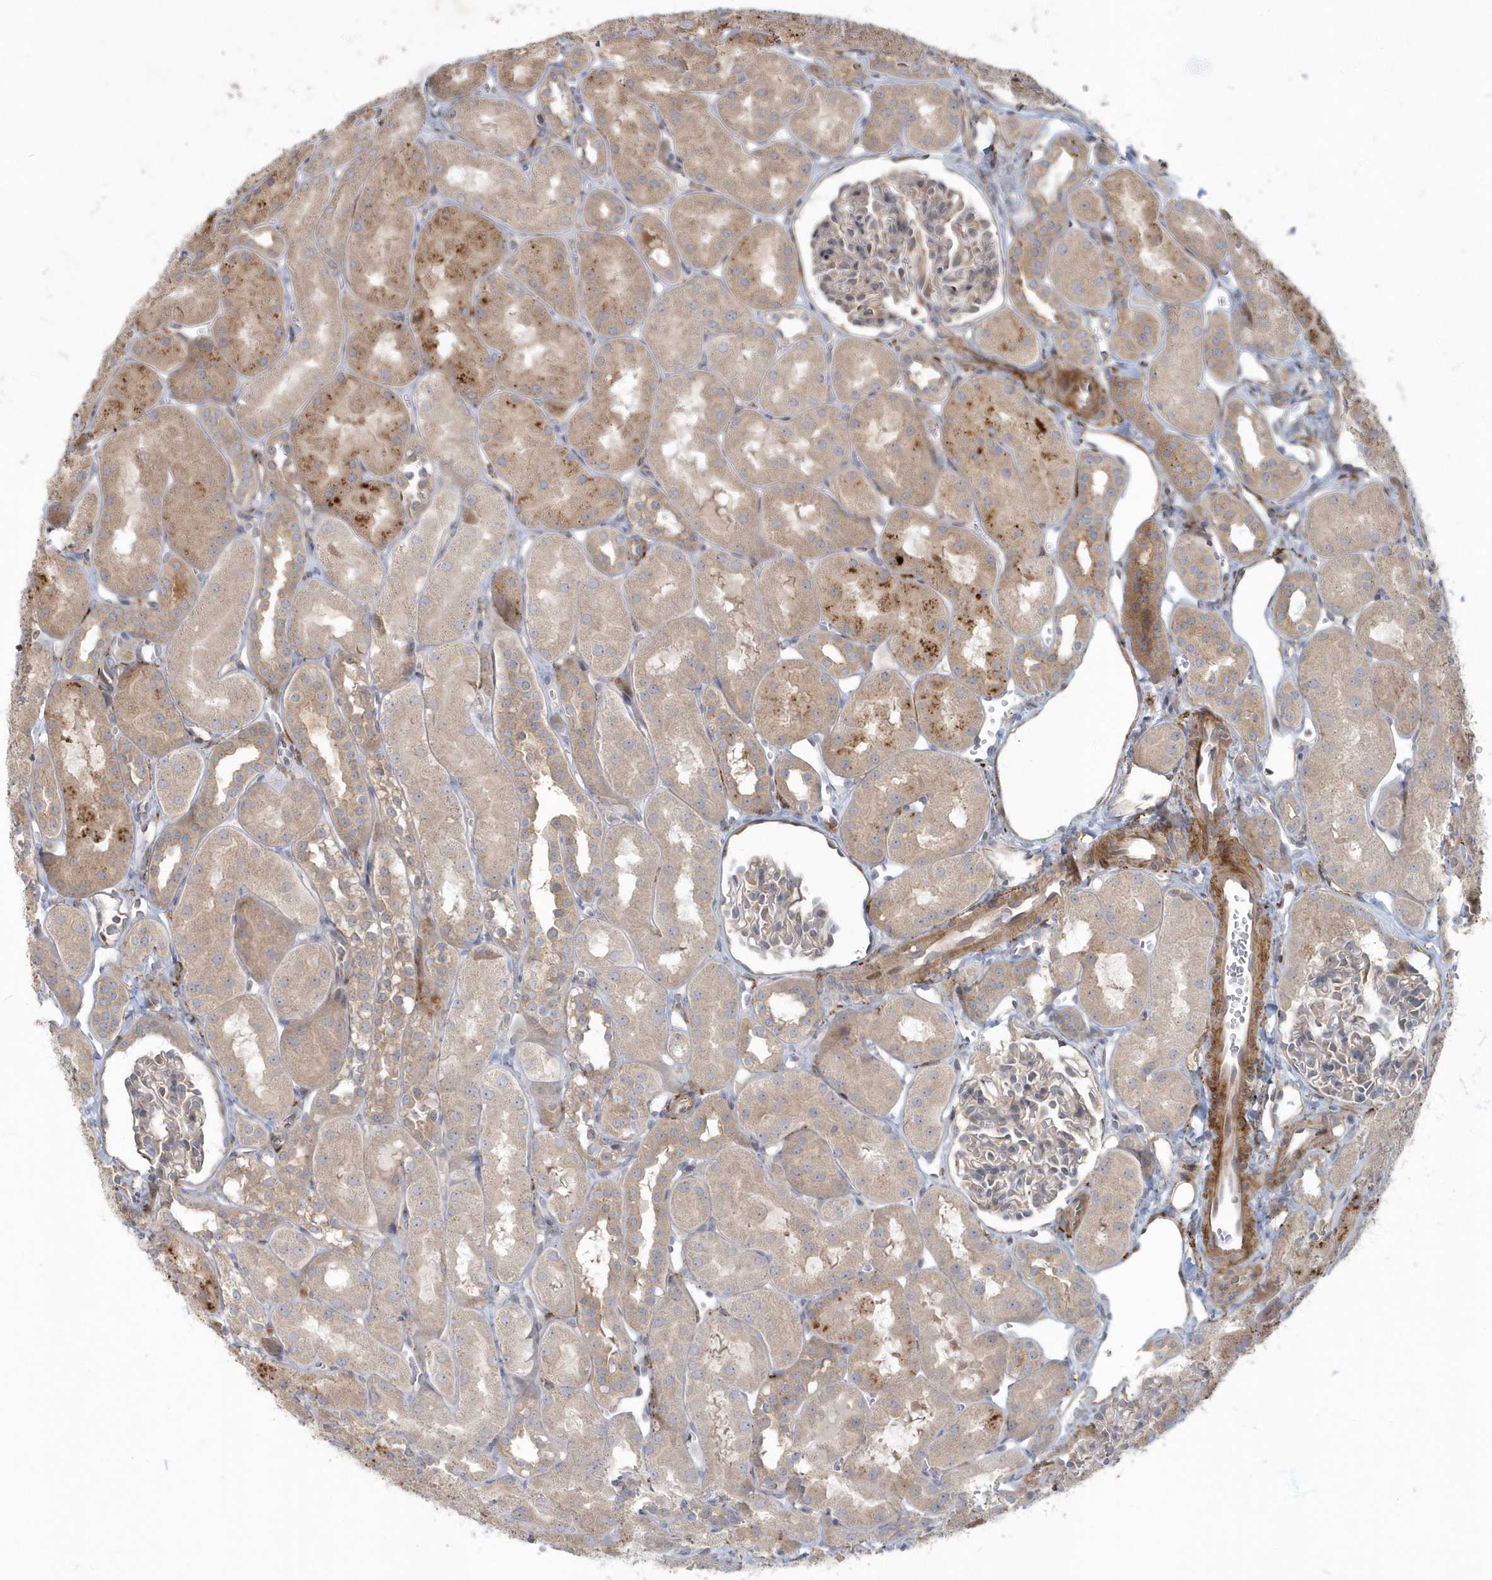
{"staining": {"intensity": "weak", "quantity": "25%-75%", "location": "cytoplasmic/membranous"}, "tissue": "kidney", "cell_type": "Cells in glomeruli", "image_type": "normal", "snomed": [{"axis": "morphology", "description": "Normal tissue, NOS"}, {"axis": "topography", "description": "Kidney"}, {"axis": "topography", "description": "Urinary bladder"}], "caption": "Protein expression analysis of benign kidney shows weak cytoplasmic/membranous staining in about 25%-75% of cells in glomeruli. (IHC, brightfield microscopy, high magnification).", "gene": "ARHGEF38", "patient": {"sex": "male", "age": 16}}